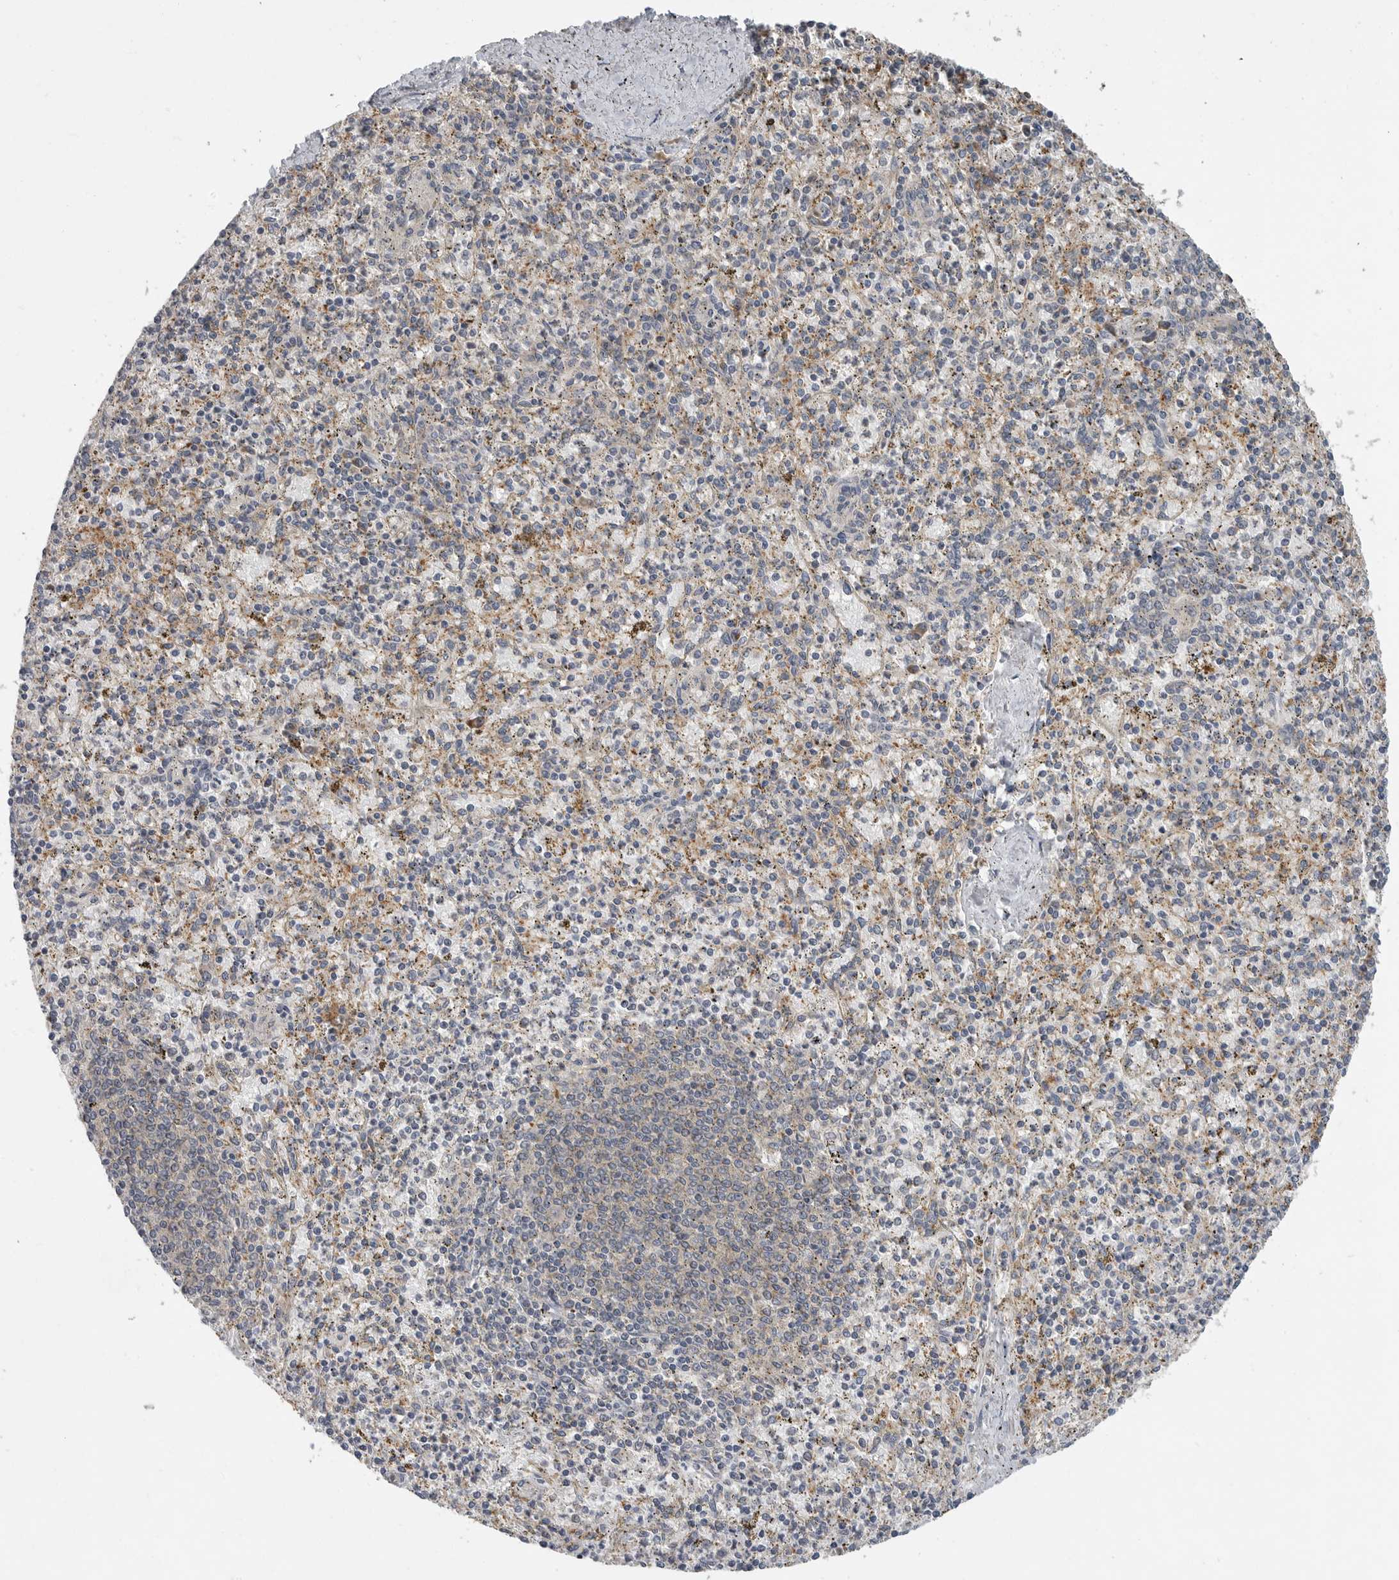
{"staining": {"intensity": "negative", "quantity": "none", "location": "none"}, "tissue": "spleen", "cell_type": "Cells in red pulp", "image_type": "normal", "snomed": [{"axis": "morphology", "description": "Normal tissue, NOS"}, {"axis": "topography", "description": "Spleen"}], "caption": "A high-resolution micrograph shows immunohistochemistry (IHC) staining of normal spleen, which reveals no significant staining in cells in red pulp.", "gene": "OSBPL9", "patient": {"sex": "male", "age": 72}}